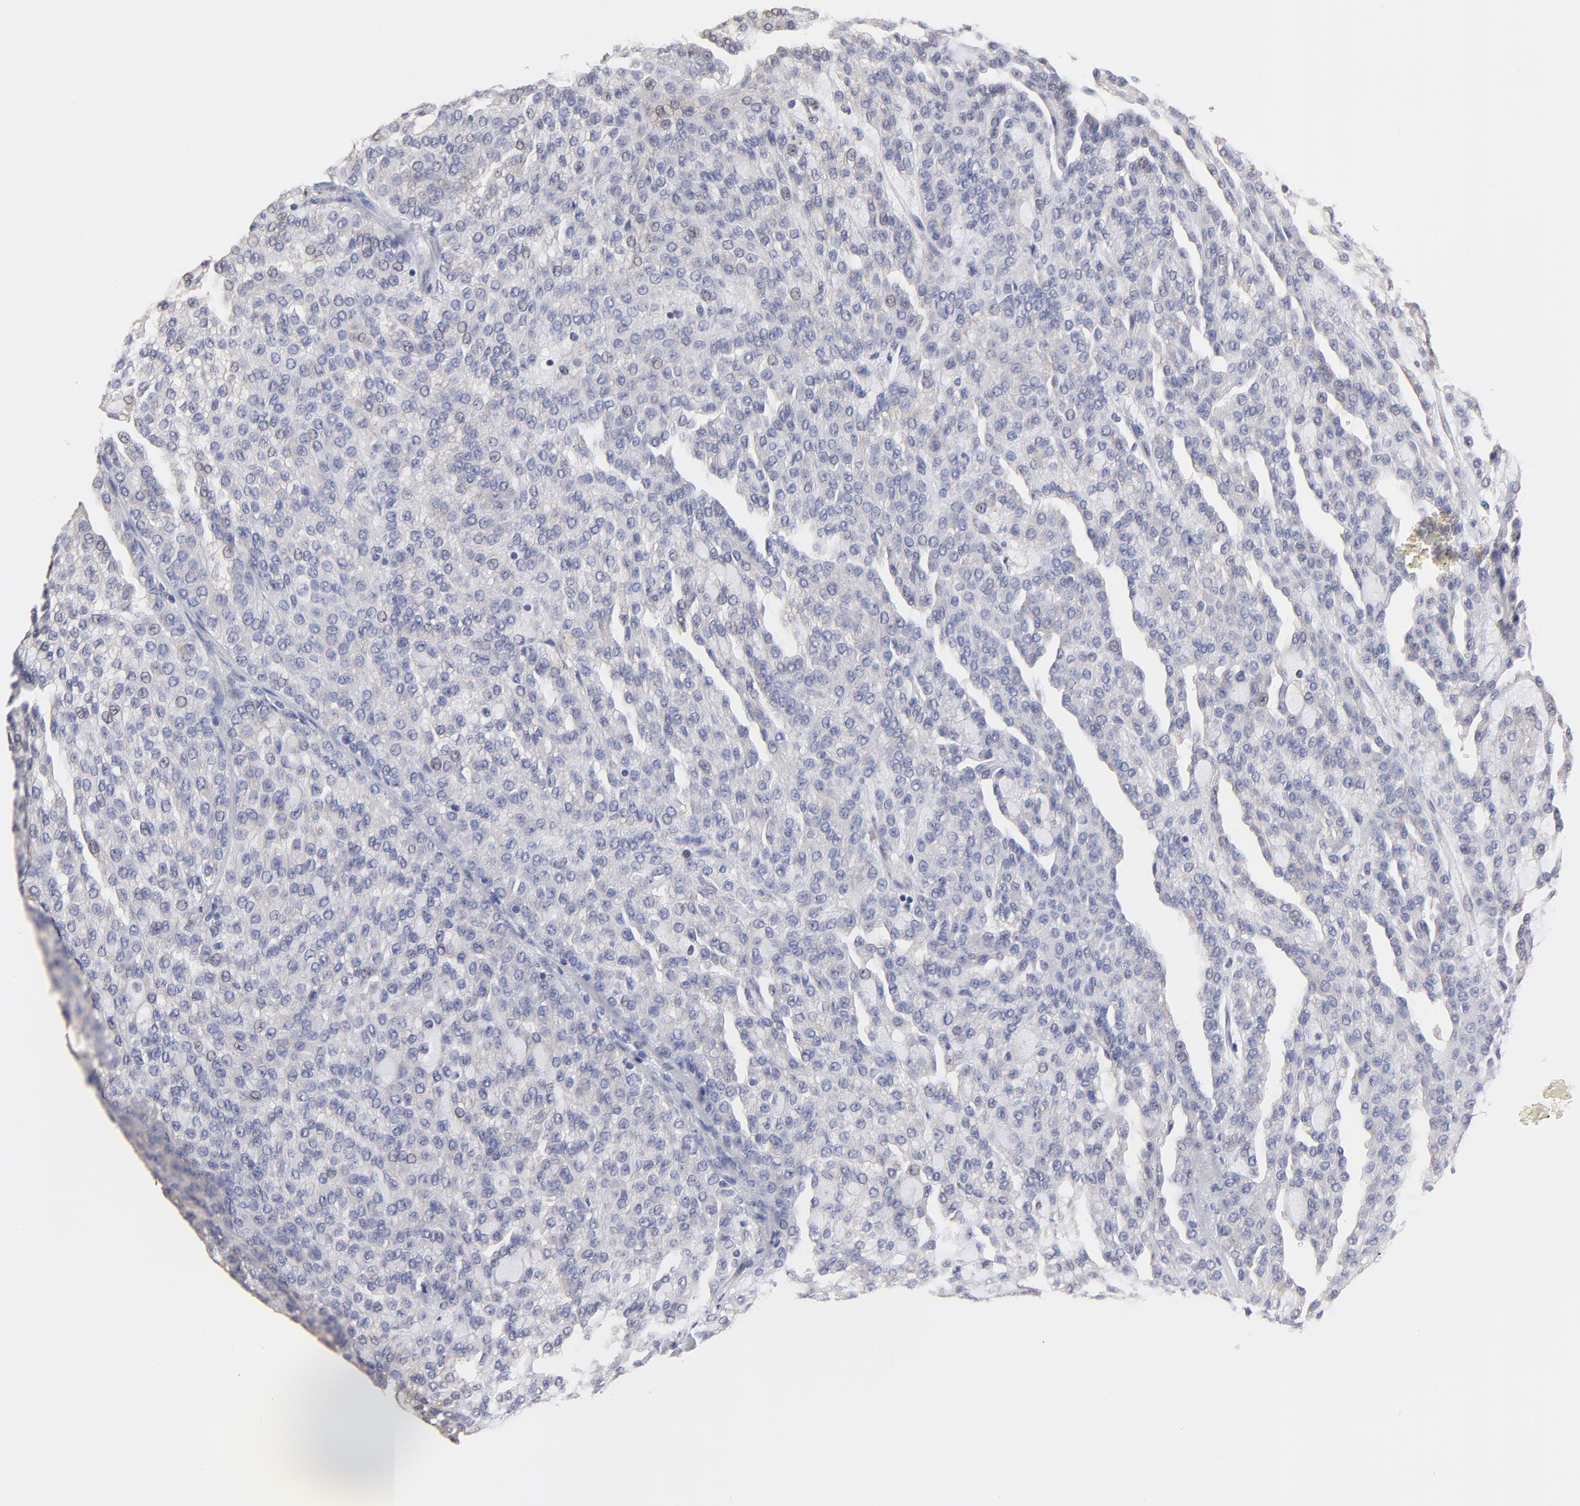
{"staining": {"intensity": "negative", "quantity": "none", "location": "none"}, "tissue": "renal cancer", "cell_type": "Tumor cells", "image_type": "cancer", "snomed": [{"axis": "morphology", "description": "Adenocarcinoma, NOS"}, {"axis": "topography", "description": "Kidney"}], "caption": "The IHC image has no significant positivity in tumor cells of renal cancer tissue.", "gene": "CCT2", "patient": {"sex": "male", "age": 63}}